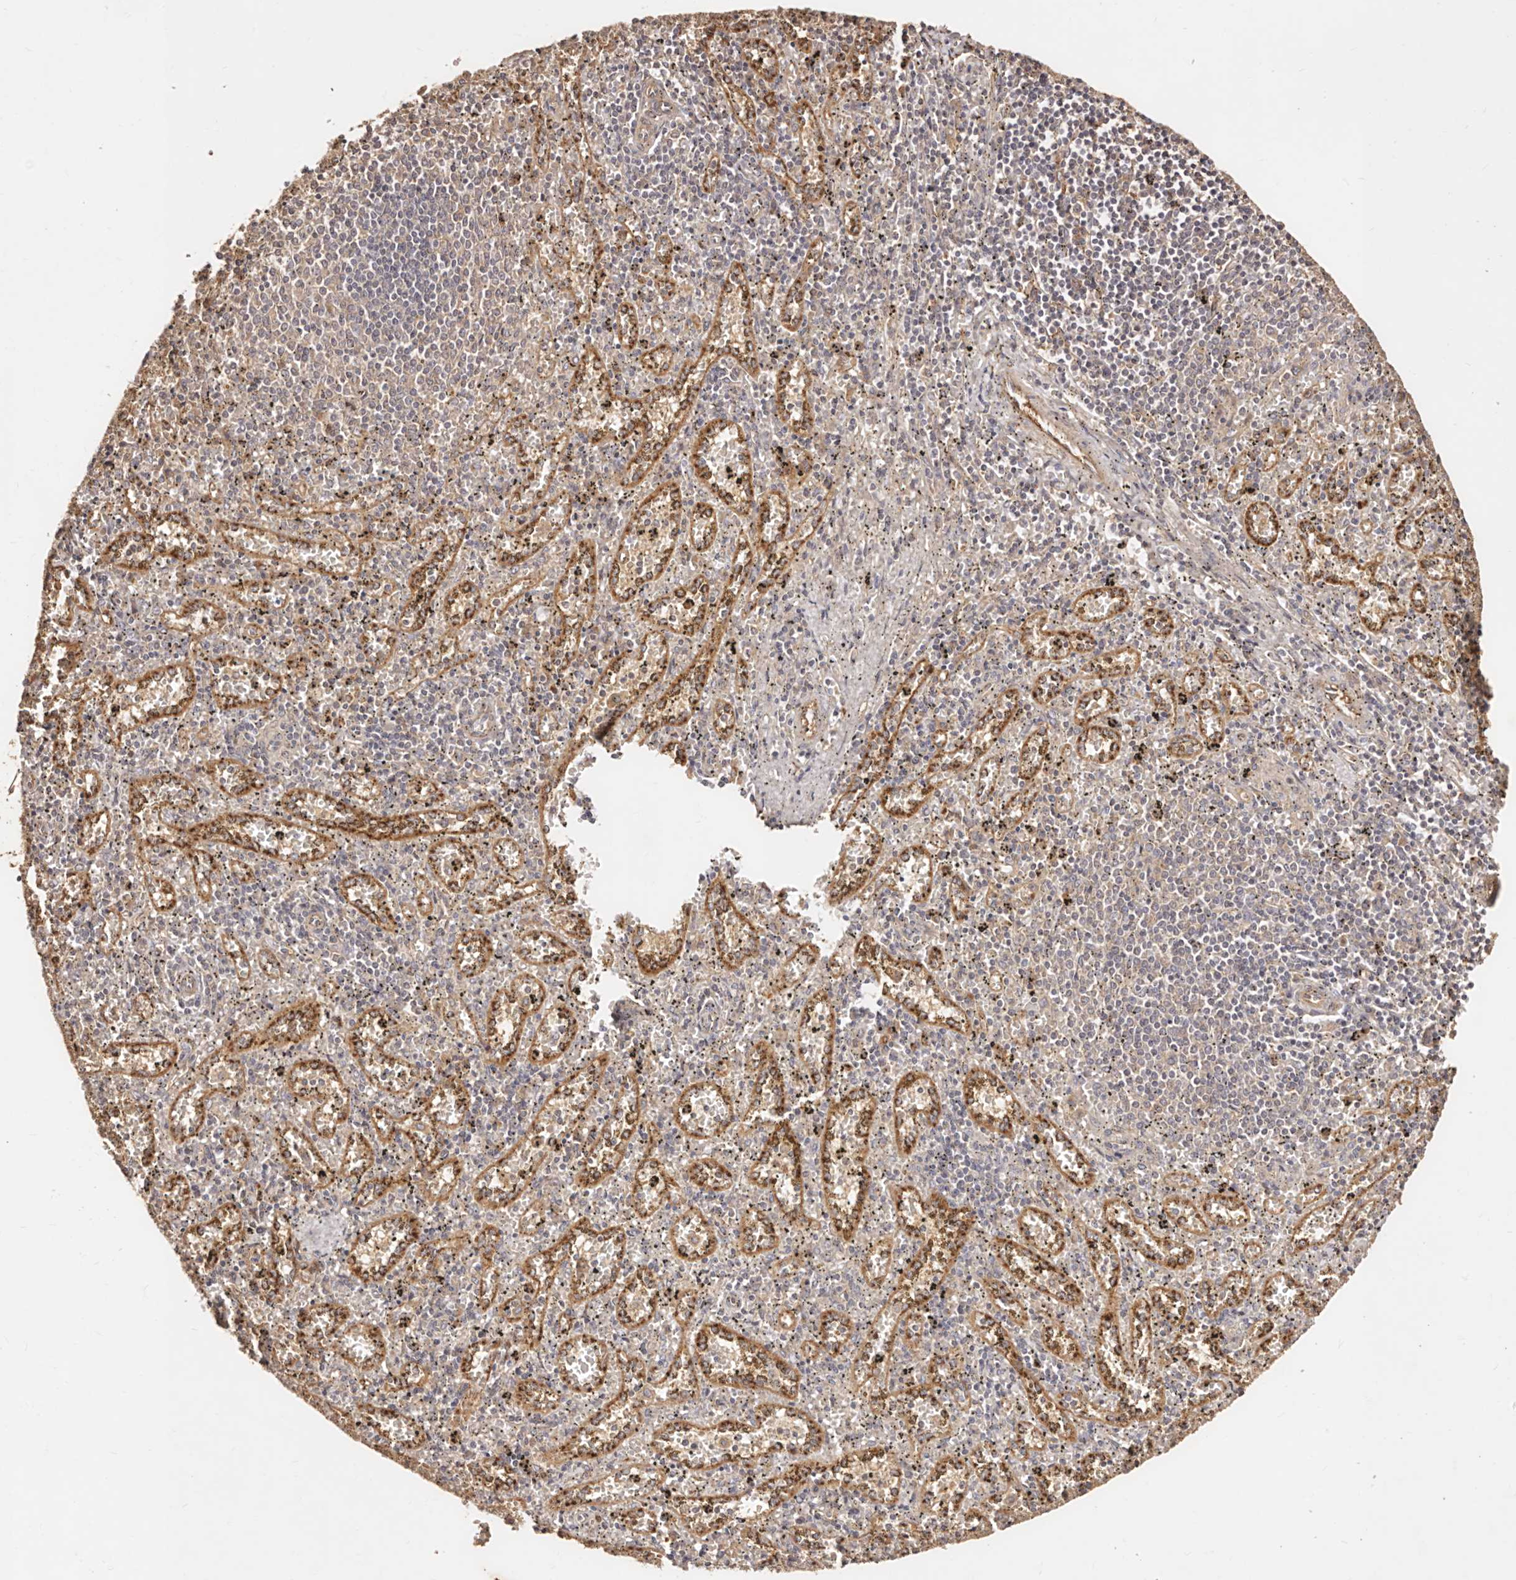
{"staining": {"intensity": "weak", "quantity": "<25%", "location": "cytoplasmic/membranous"}, "tissue": "spleen", "cell_type": "Cells in red pulp", "image_type": "normal", "snomed": [{"axis": "morphology", "description": "Normal tissue, NOS"}, {"axis": "topography", "description": "Spleen"}], "caption": "This is an immunohistochemistry (IHC) micrograph of benign human spleen. There is no expression in cells in red pulp.", "gene": "CCL14", "patient": {"sex": "male", "age": 11}}